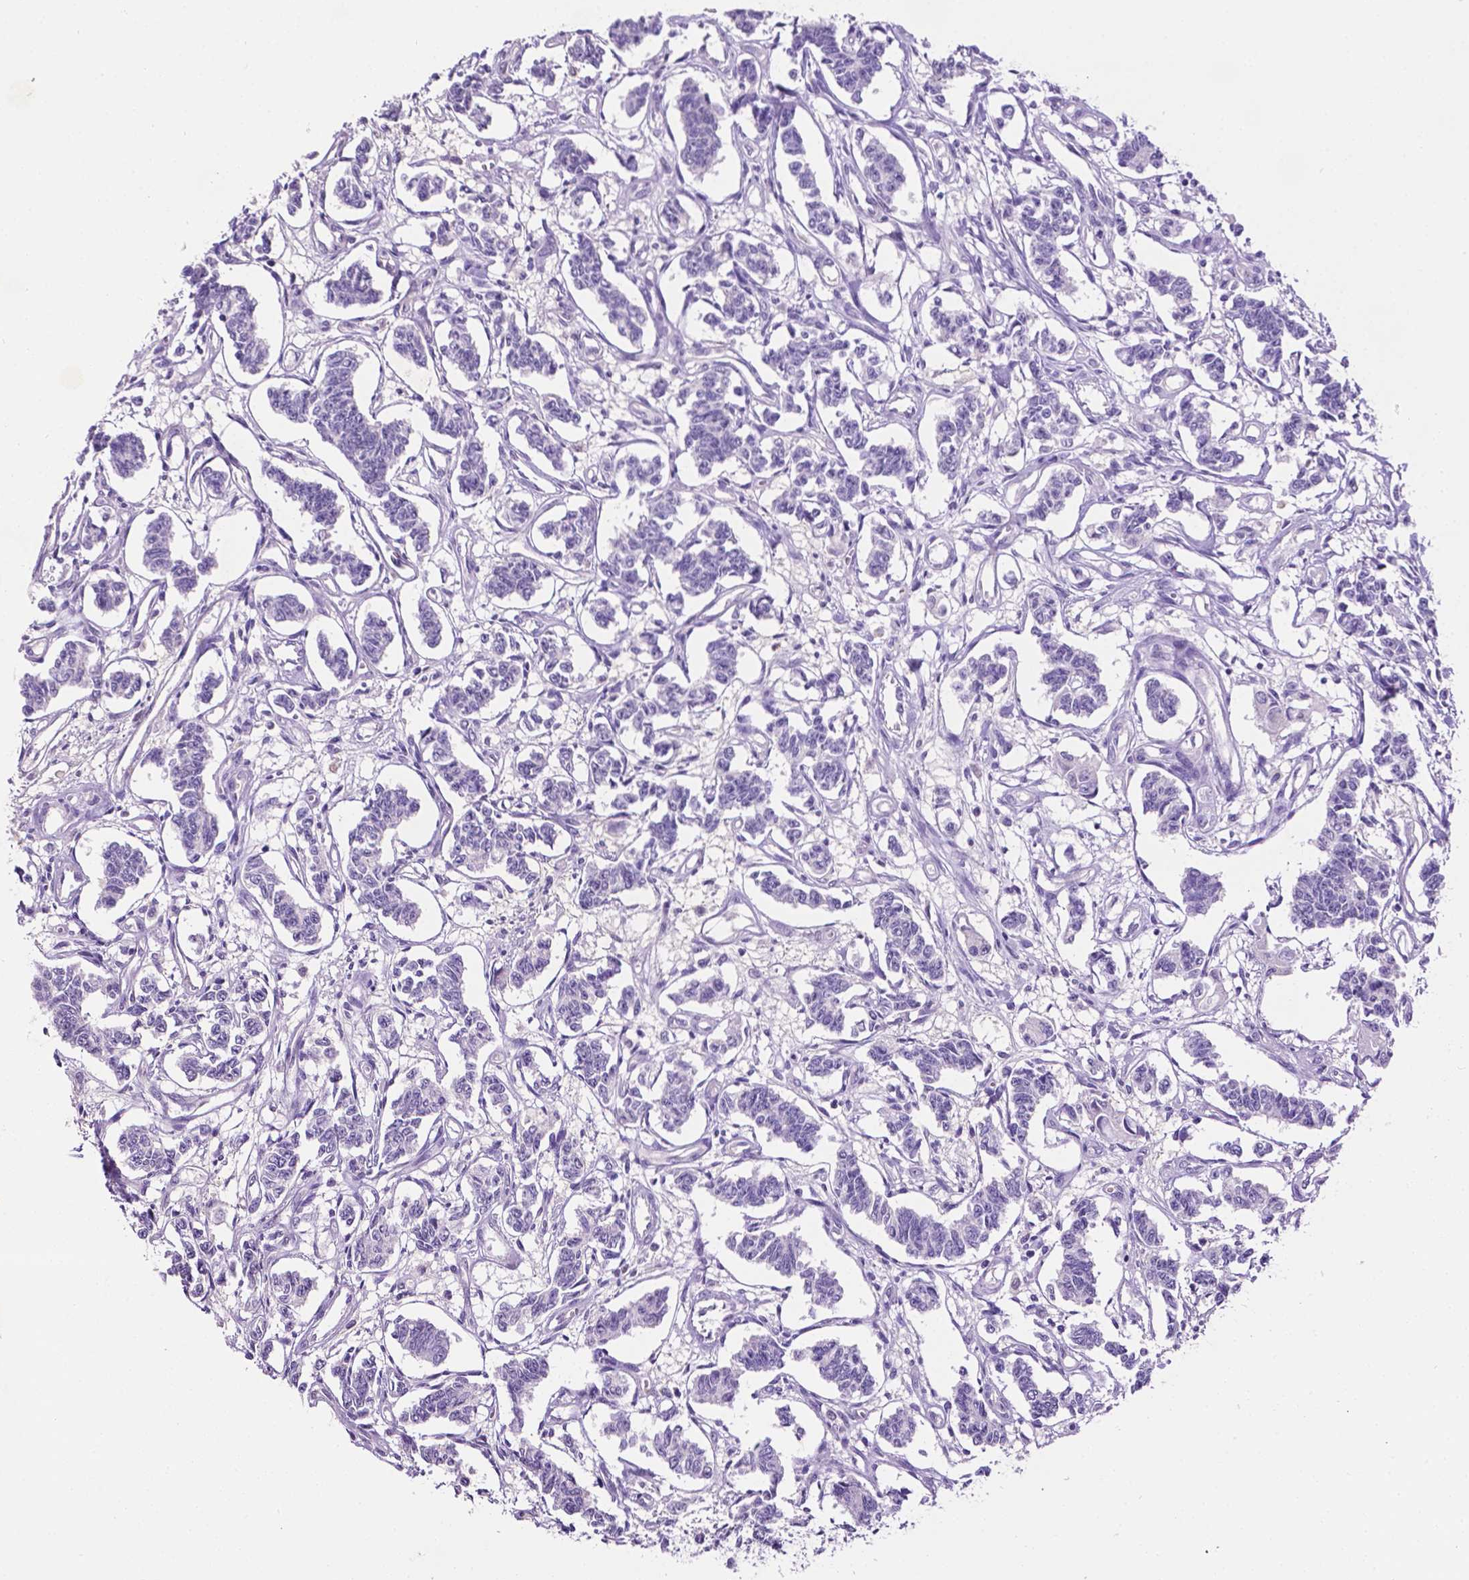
{"staining": {"intensity": "negative", "quantity": "none", "location": "none"}, "tissue": "carcinoid", "cell_type": "Tumor cells", "image_type": "cancer", "snomed": [{"axis": "morphology", "description": "Carcinoid, malignant, NOS"}, {"axis": "topography", "description": "Kidney"}], "caption": "IHC histopathology image of neoplastic tissue: human carcinoid stained with DAB displays no significant protein expression in tumor cells.", "gene": "TACSTD2", "patient": {"sex": "female", "age": 41}}